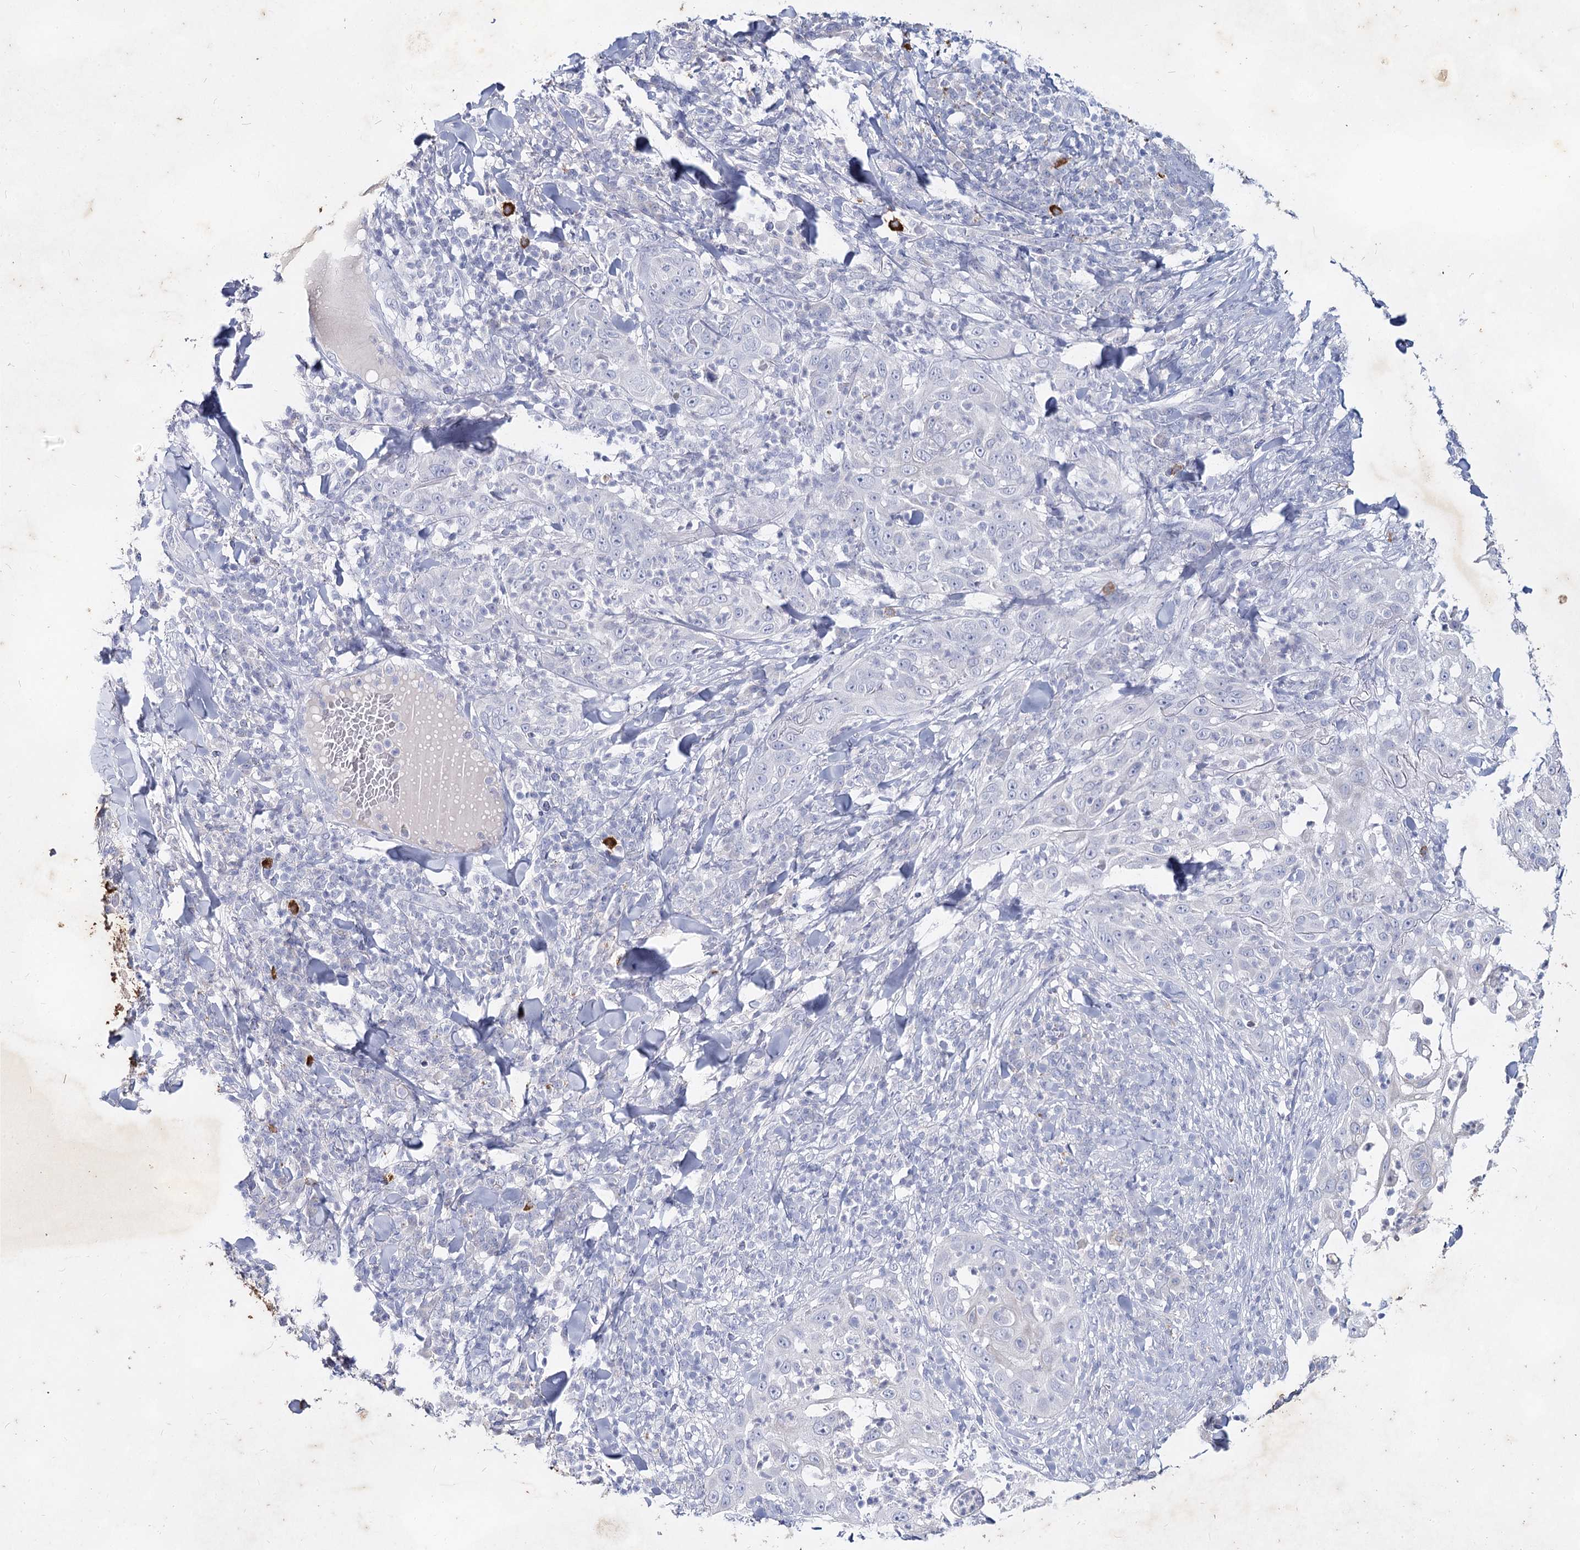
{"staining": {"intensity": "negative", "quantity": "none", "location": "none"}, "tissue": "skin cancer", "cell_type": "Tumor cells", "image_type": "cancer", "snomed": [{"axis": "morphology", "description": "Squamous cell carcinoma, NOS"}, {"axis": "topography", "description": "Skin"}], "caption": "This is an IHC image of skin cancer. There is no positivity in tumor cells.", "gene": "CCDC73", "patient": {"sex": "female", "age": 44}}